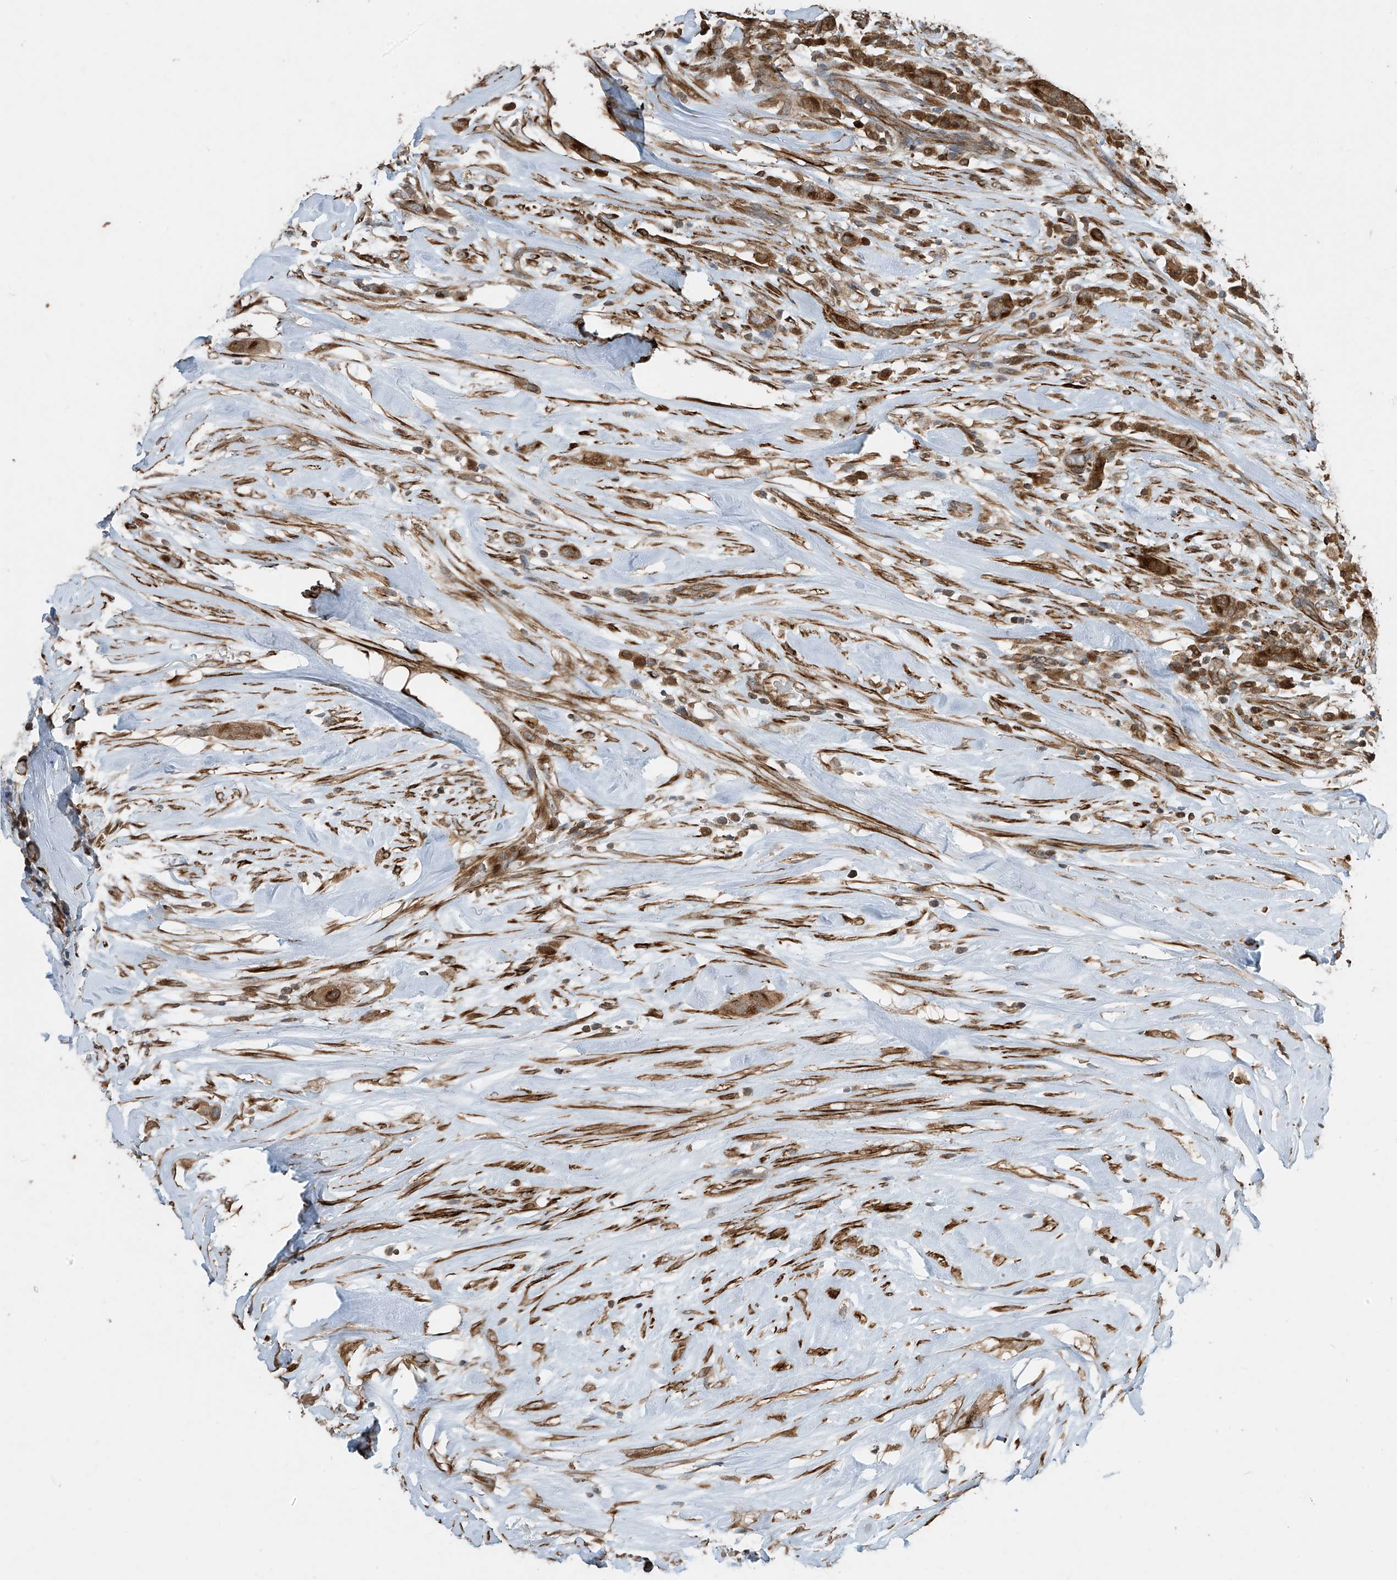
{"staining": {"intensity": "strong", "quantity": "25%-75%", "location": "cytoplasmic/membranous"}, "tissue": "thyroid cancer", "cell_type": "Tumor cells", "image_type": "cancer", "snomed": [{"axis": "morphology", "description": "Papillary adenocarcinoma, NOS"}, {"axis": "topography", "description": "Thyroid gland"}], "caption": "Thyroid cancer (papillary adenocarcinoma) was stained to show a protein in brown. There is high levels of strong cytoplasmic/membranous staining in about 25%-75% of tumor cells.", "gene": "SH3BGRL3", "patient": {"sex": "female", "age": 59}}